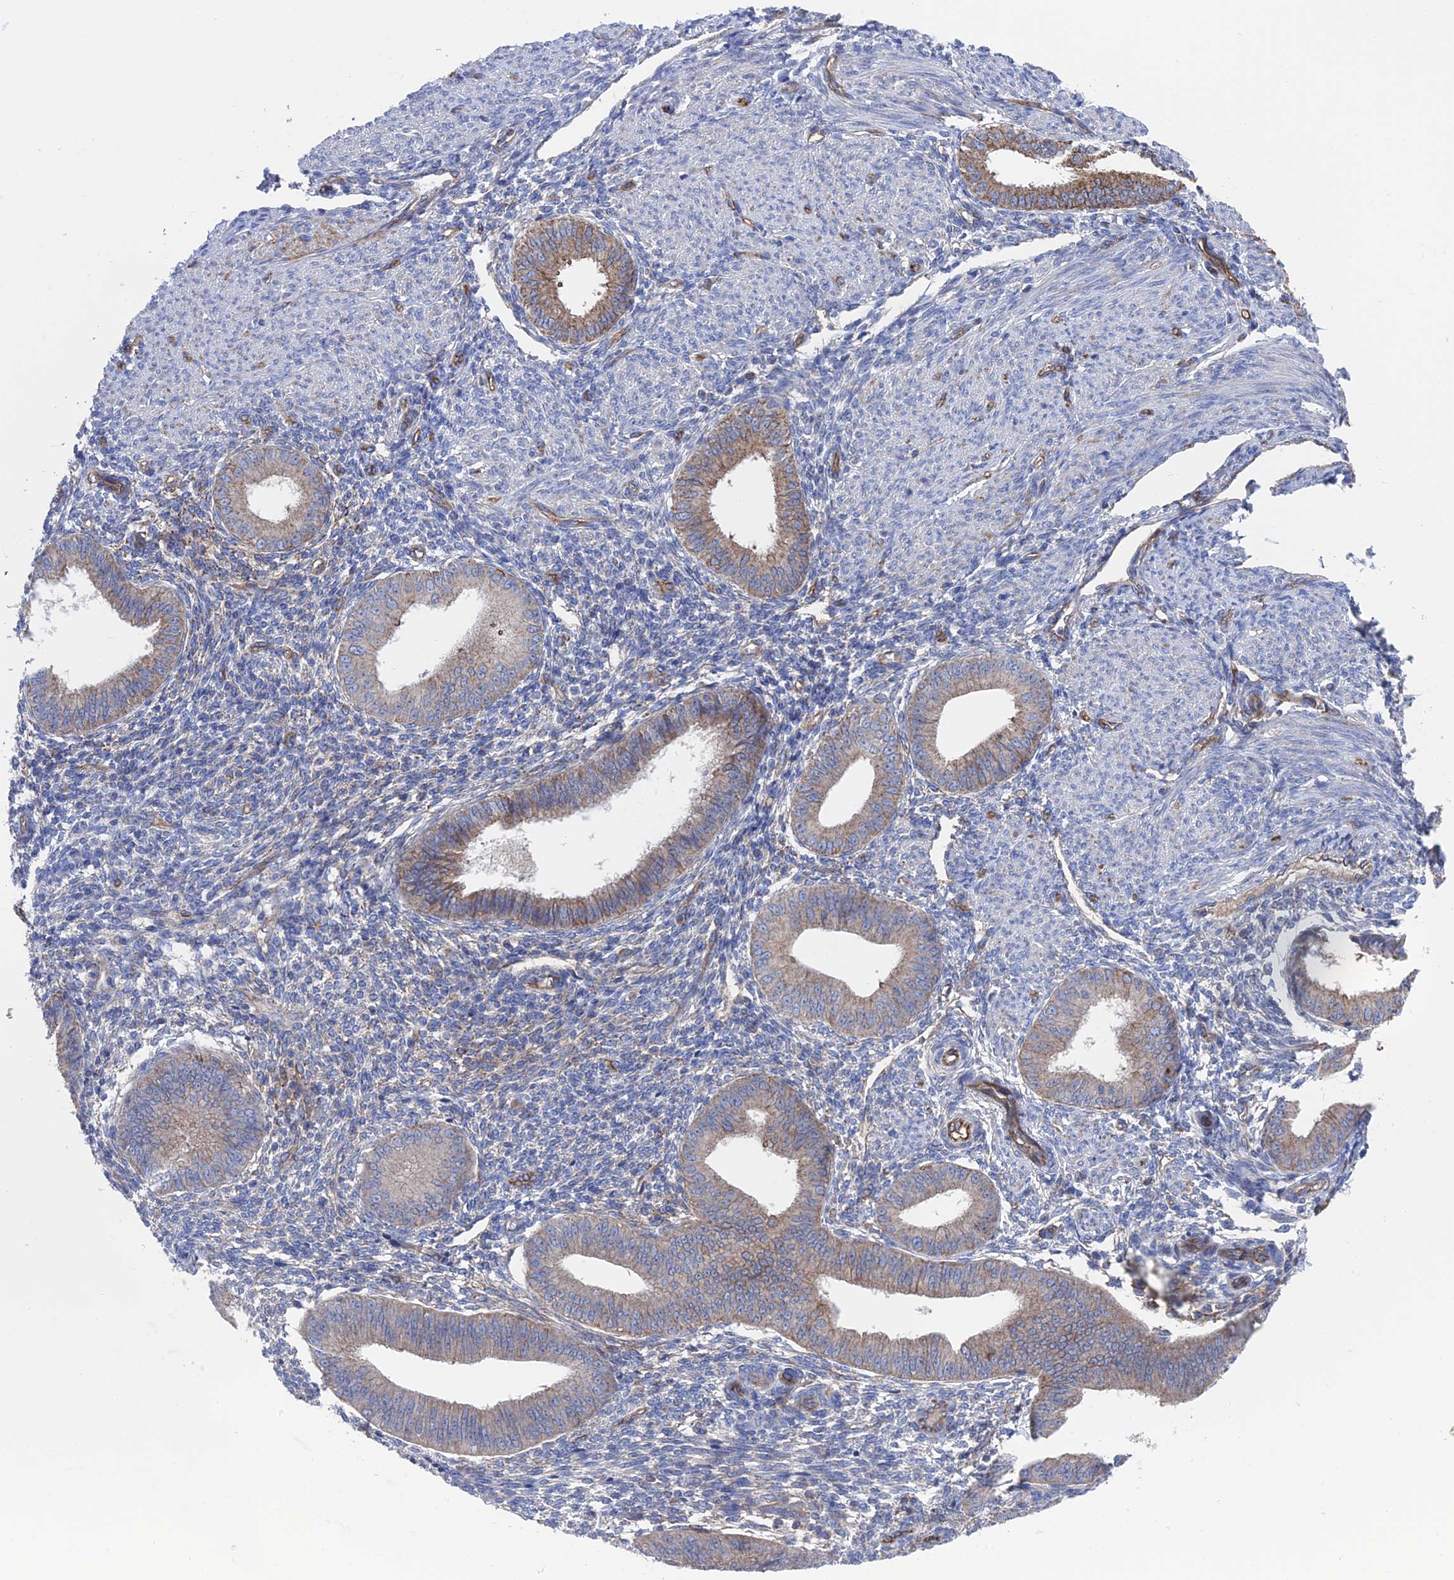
{"staining": {"intensity": "negative", "quantity": "none", "location": "none"}, "tissue": "endometrium", "cell_type": "Cells in endometrial stroma", "image_type": "normal", "snomed": [{"axis": "morphology", "description": "Normal tissue, NOS"}, {"axis": "topography", "description": "Uterus"}, {"axis": "topography", "description": "Endometrium"}], "caption": "High magnification brightfield microscopy of normal endometrium stained with DAB (brown) and counterstained with hematoxylin (blue): cells in endometrial stroma show no significant positivity.", "gene": "SNX11", "patient": {"sex": "female", "age": 48}}